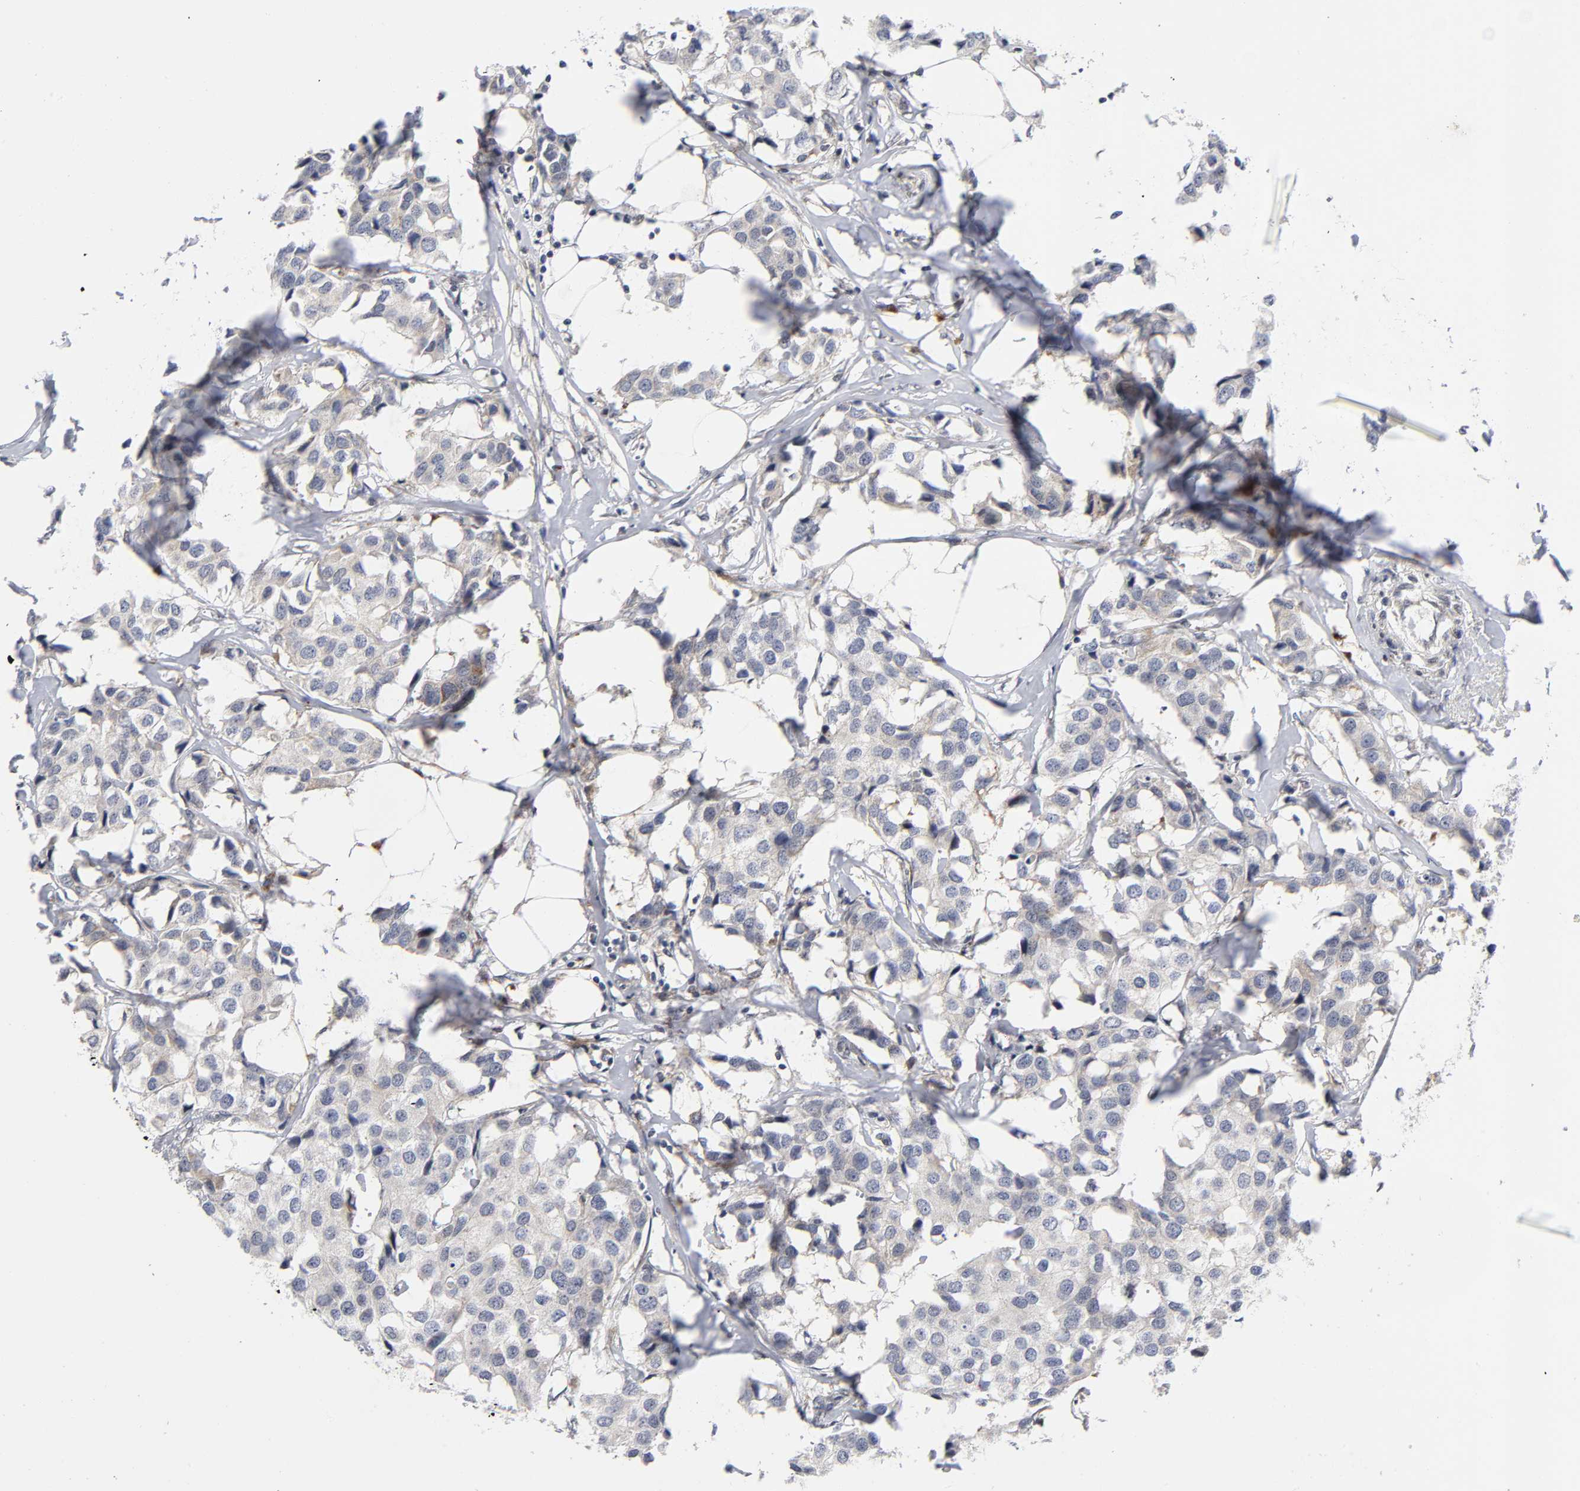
{"staining": {"intensity": "weak", "quantity": "<25%", "location": "cytoplasmic/membranous"}, "tissue": "breast cancer", "cell_type": "Tumor cells", "image_type": "cancer", "snomed": [{"axis": "morphology", "description": "Duct carcinoma"}, {"axis": "topography", "description": "Breast"}], "caption": "Protein analysis of breast cancer reveals no significant positivity in tumor cells. (Stains: DAB immunohistochemistry (IHC) with hematoxylin counter stain, Microscopy: brightfield microscopy at high magnification).", "gene": "EIF5", "patient": {"sex": "female", "age": 80}}